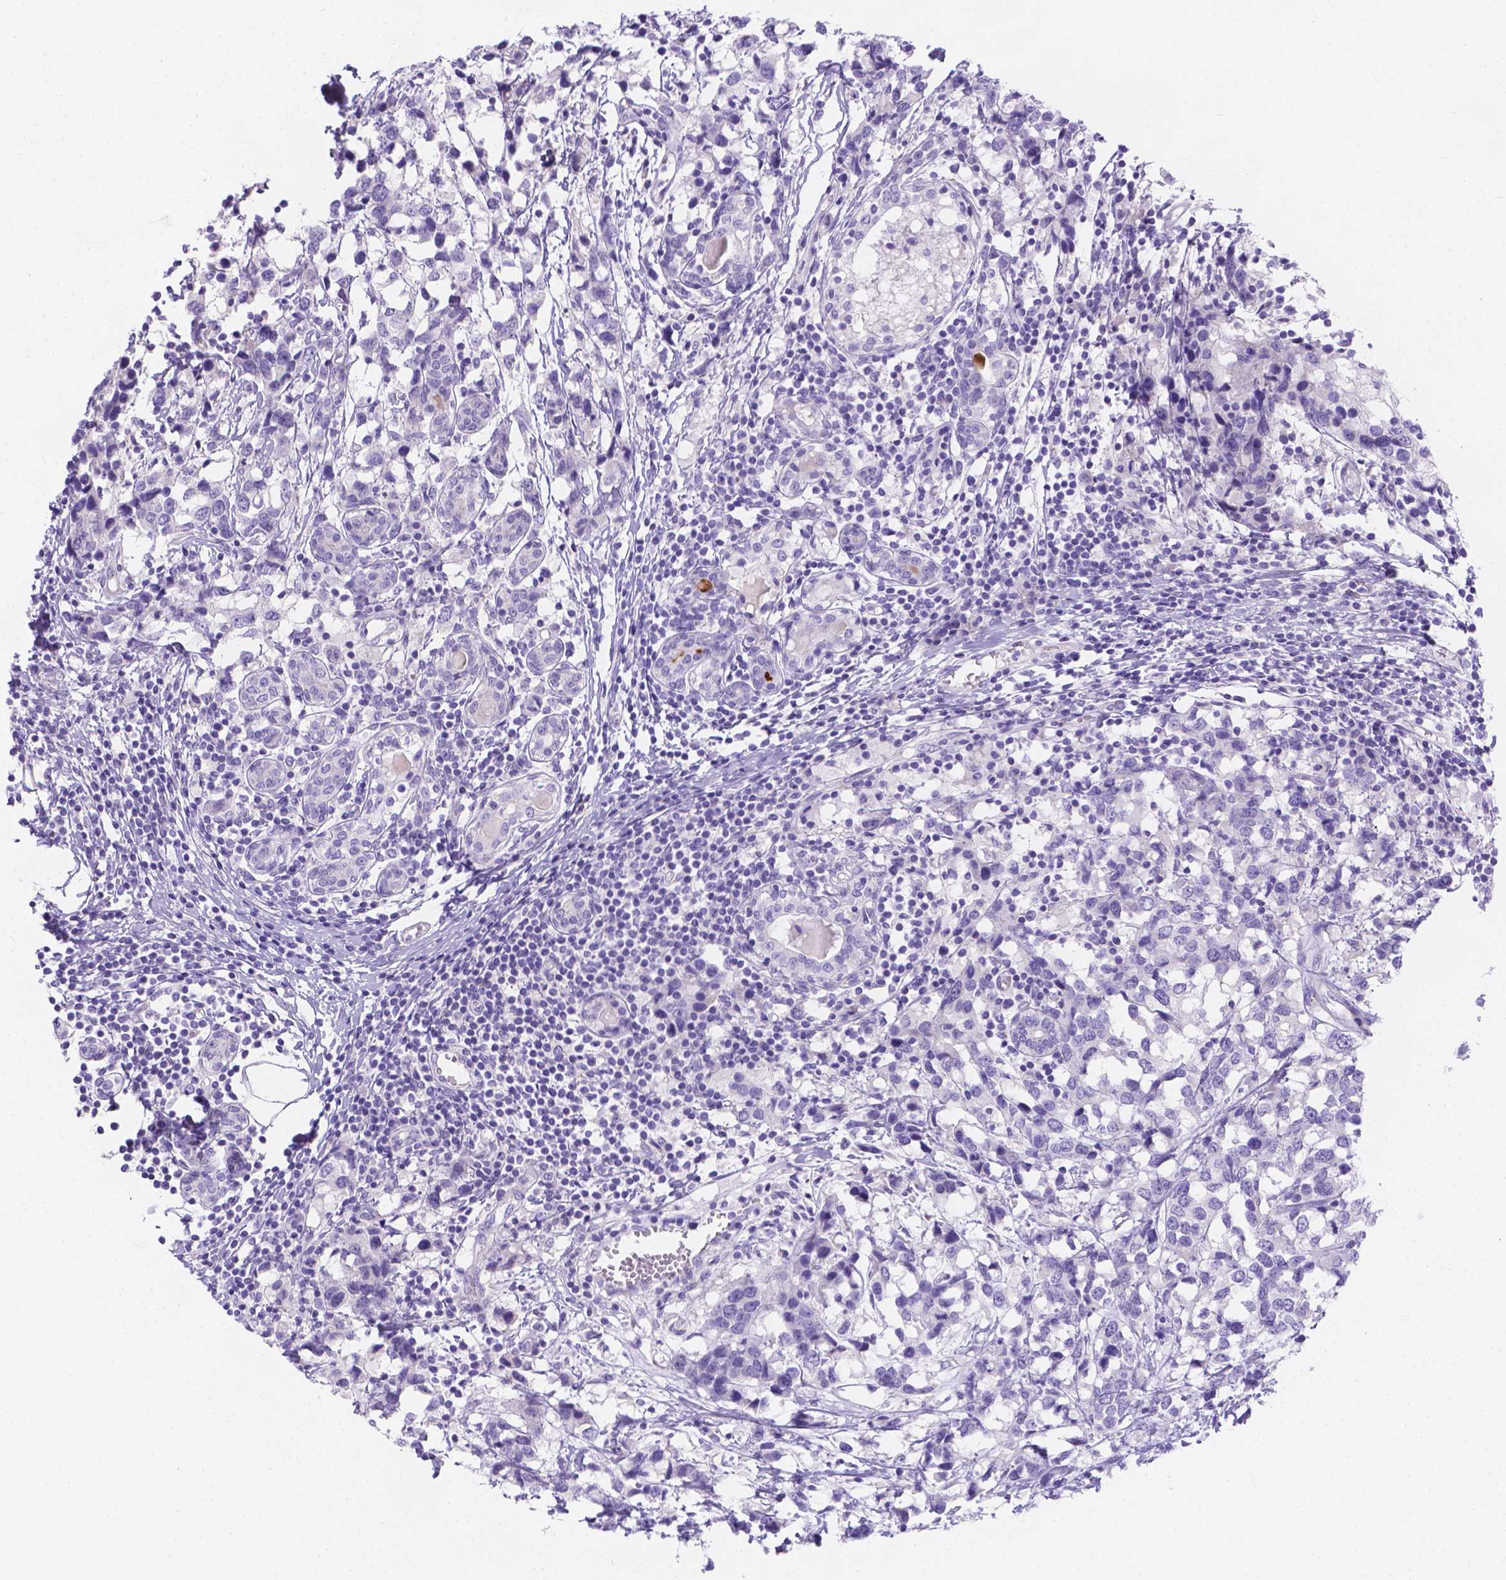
{"staining": {"intensity": "negative", "quantity": "none", "location": "none"}, "tissue": "breast cancer", "cell_type": "Tumor cells", "image_type": "cancer", "snomed": [{"axis": "morphology", "description": "Lobular carcinoma"}, {"axis": "topography", "description": "Breast"}], "caption": "Lobular carcinoma (breast) was stained to show a protein in brown. There is no significant expression in tumor cells.", "gene": "MLN", "patient": {"sex": "female", "age": 59}}